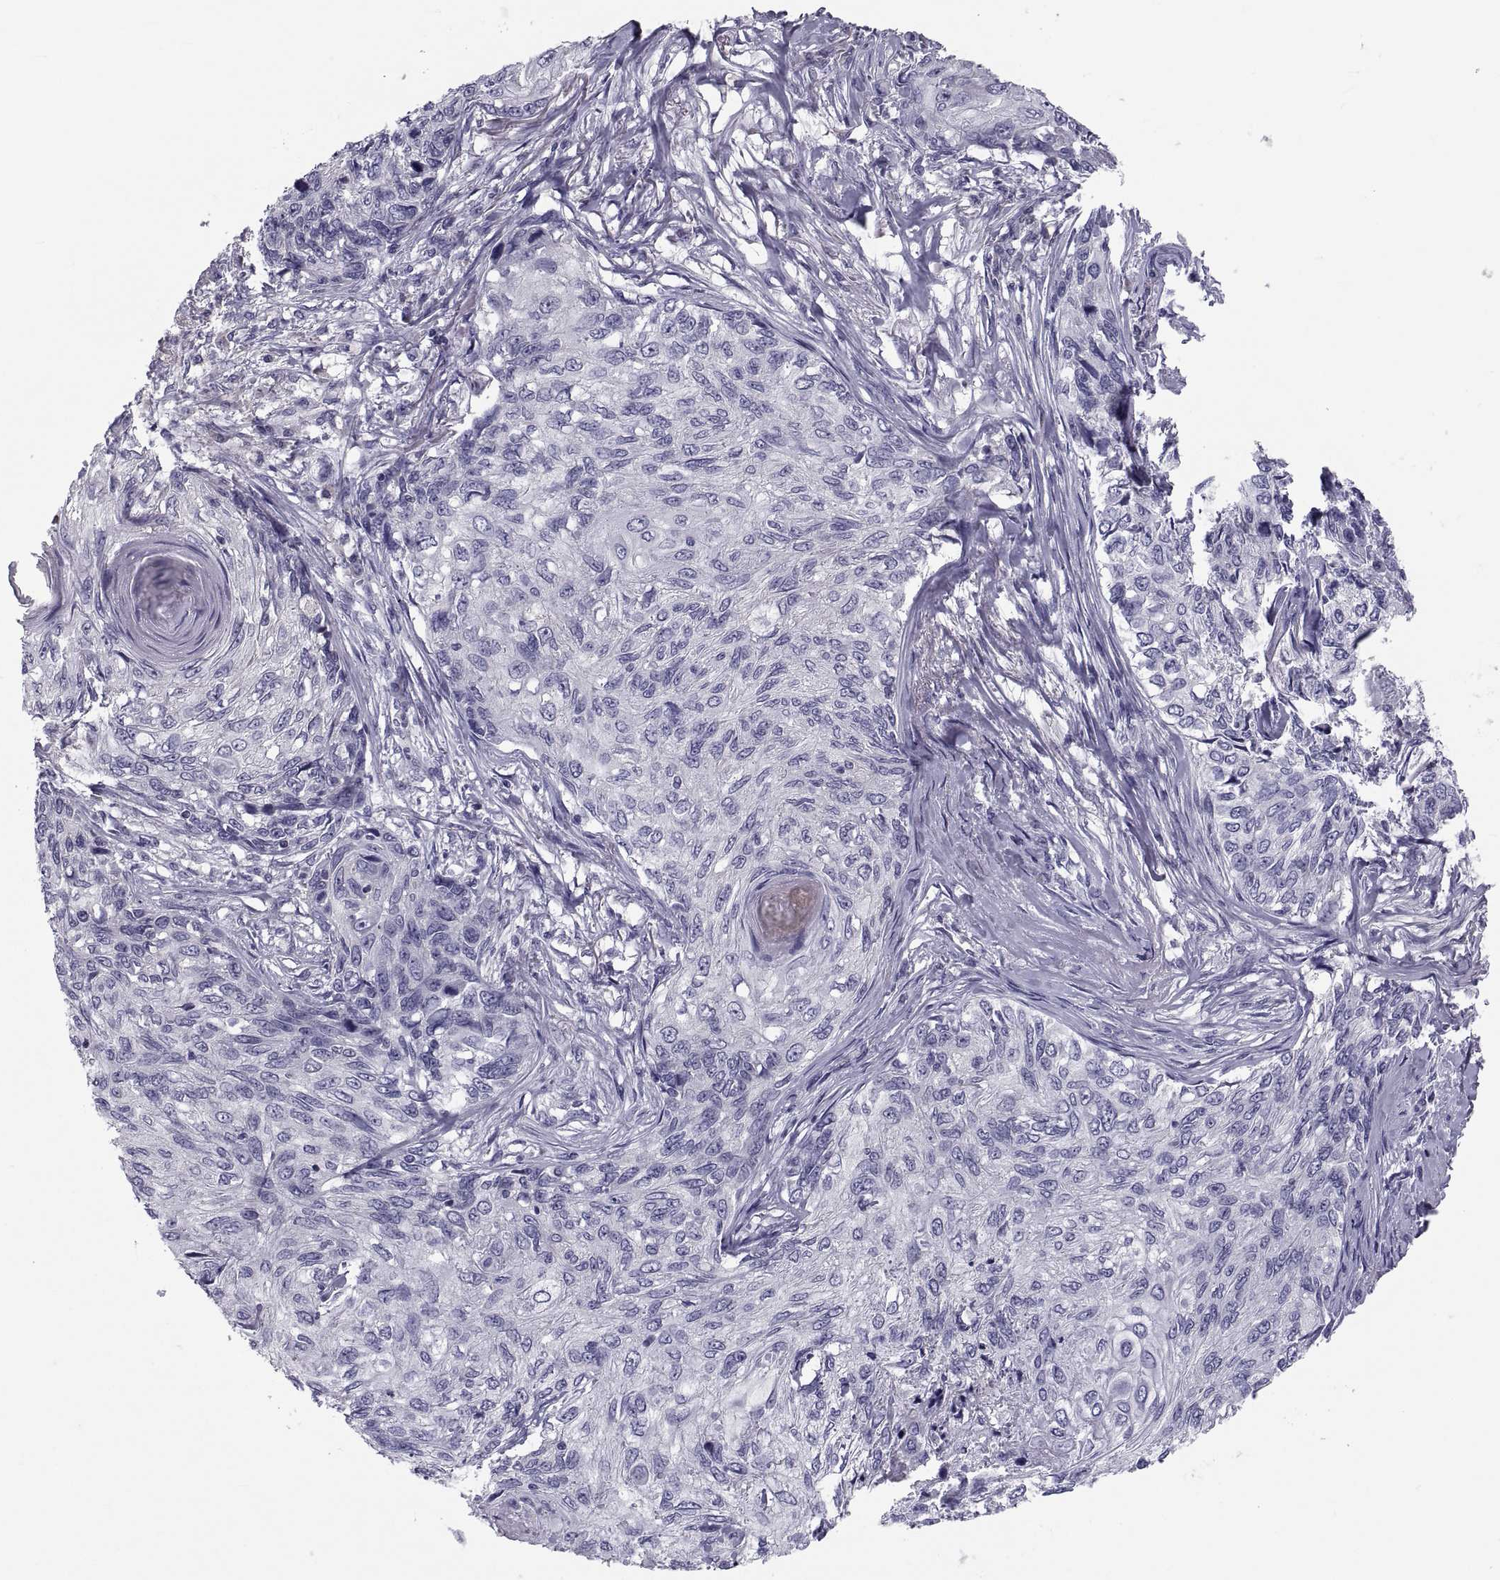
{"staining": {"intensity": "negative", "quantity": "none", "location": "none"}, "tissue": "skin cancer", "cell_type": "Tumor cells", "image_type": "cancer", "snomed": [{"axis": "morphology", "description": "Squamous cell carcinoma, NOS"}, {"axis": "topography", "description": "Skin"}], "caption": "Immunohistochemistry of squamous cell carcinoma (skin) reveals no positivity in tumor cells. (Brightfield microscopy of DAB IHC at high magnification).", "gene": "PDZRN4", "patient": {"sex": "male", "age": 92}}